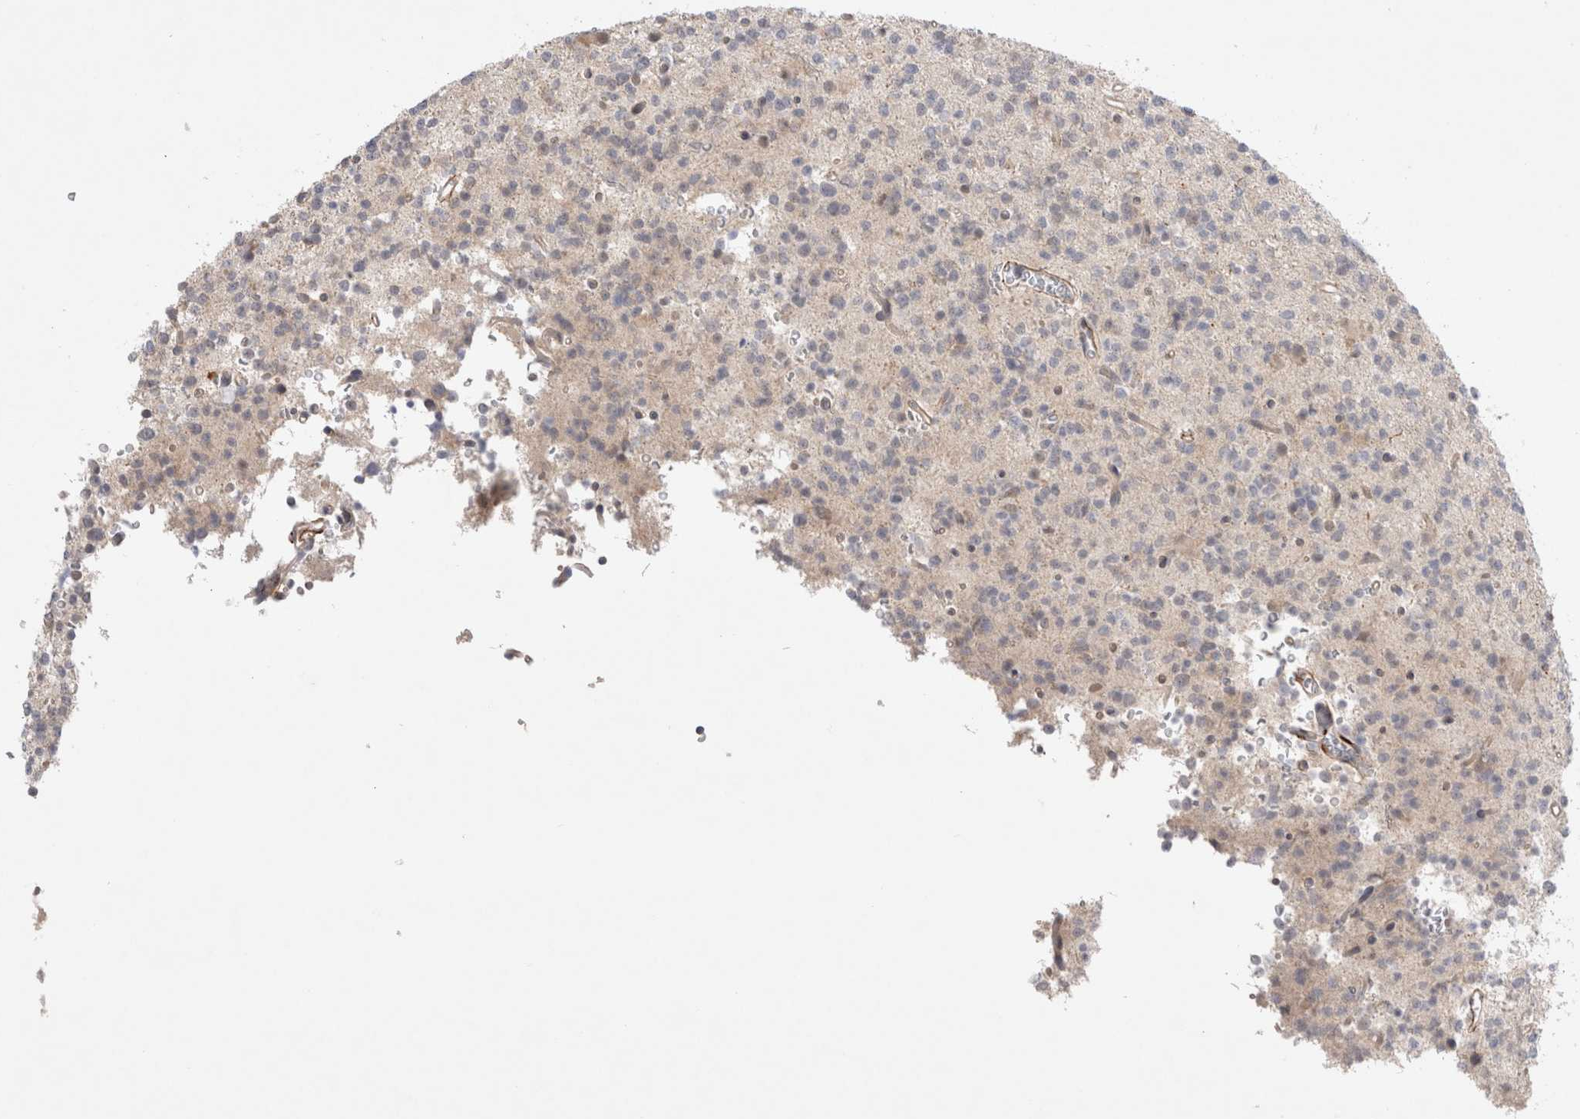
{"staining": {"intensity": "negative", "quantity": "none", "location": "none"}, "tissue": "glioma", "cell_type": "Tumor cells", "image_type": "cancer", "snomed": [{"axis": "morphology", "description": "Glioma, malignant, High grade"}, {"axis": "topography", "description": "Brain"}], "caption": "Tumor cells show no significant staining in malignant glioma (high-grade).", "gene": "GSDMB", "patient": {"sex": "female", "age": 62}}